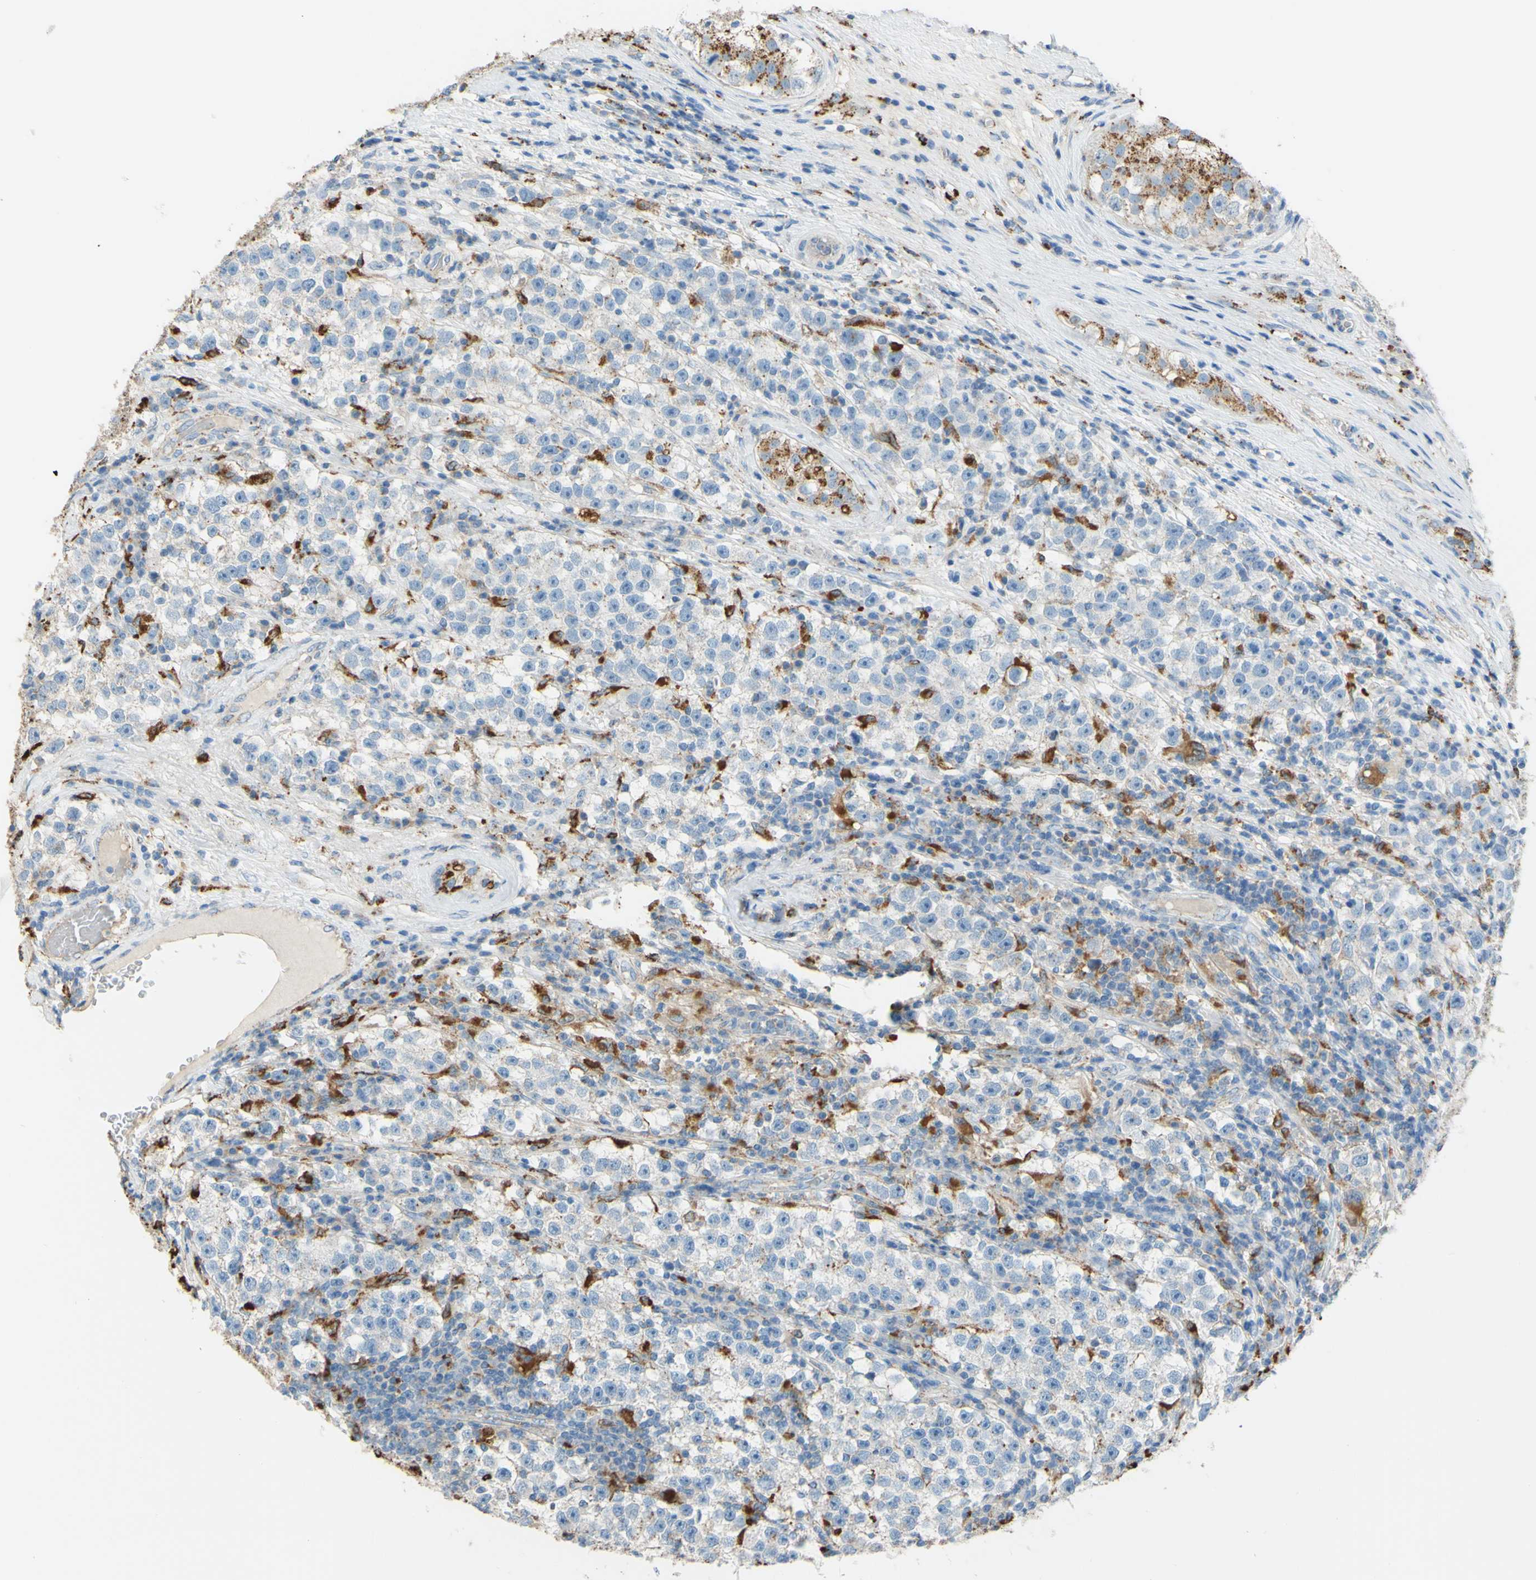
{"staining": {"intensity": "negative", "quantity": "none", "location": "none"}, "tissue": "testis cancer", "cell_type": "Tumor cells", "image_type": "cancer", "snomed": [{"axis": "morphology", "description": "Seminoma, NOS"}, {"axis": "topography", "description": "Testis"}], "caption": "Immunohistochemical staining of testis seminoma displays no significant expression in tumor cells.", "gene": "CTSD", "patient": {"sex": "male", "age": 22}}